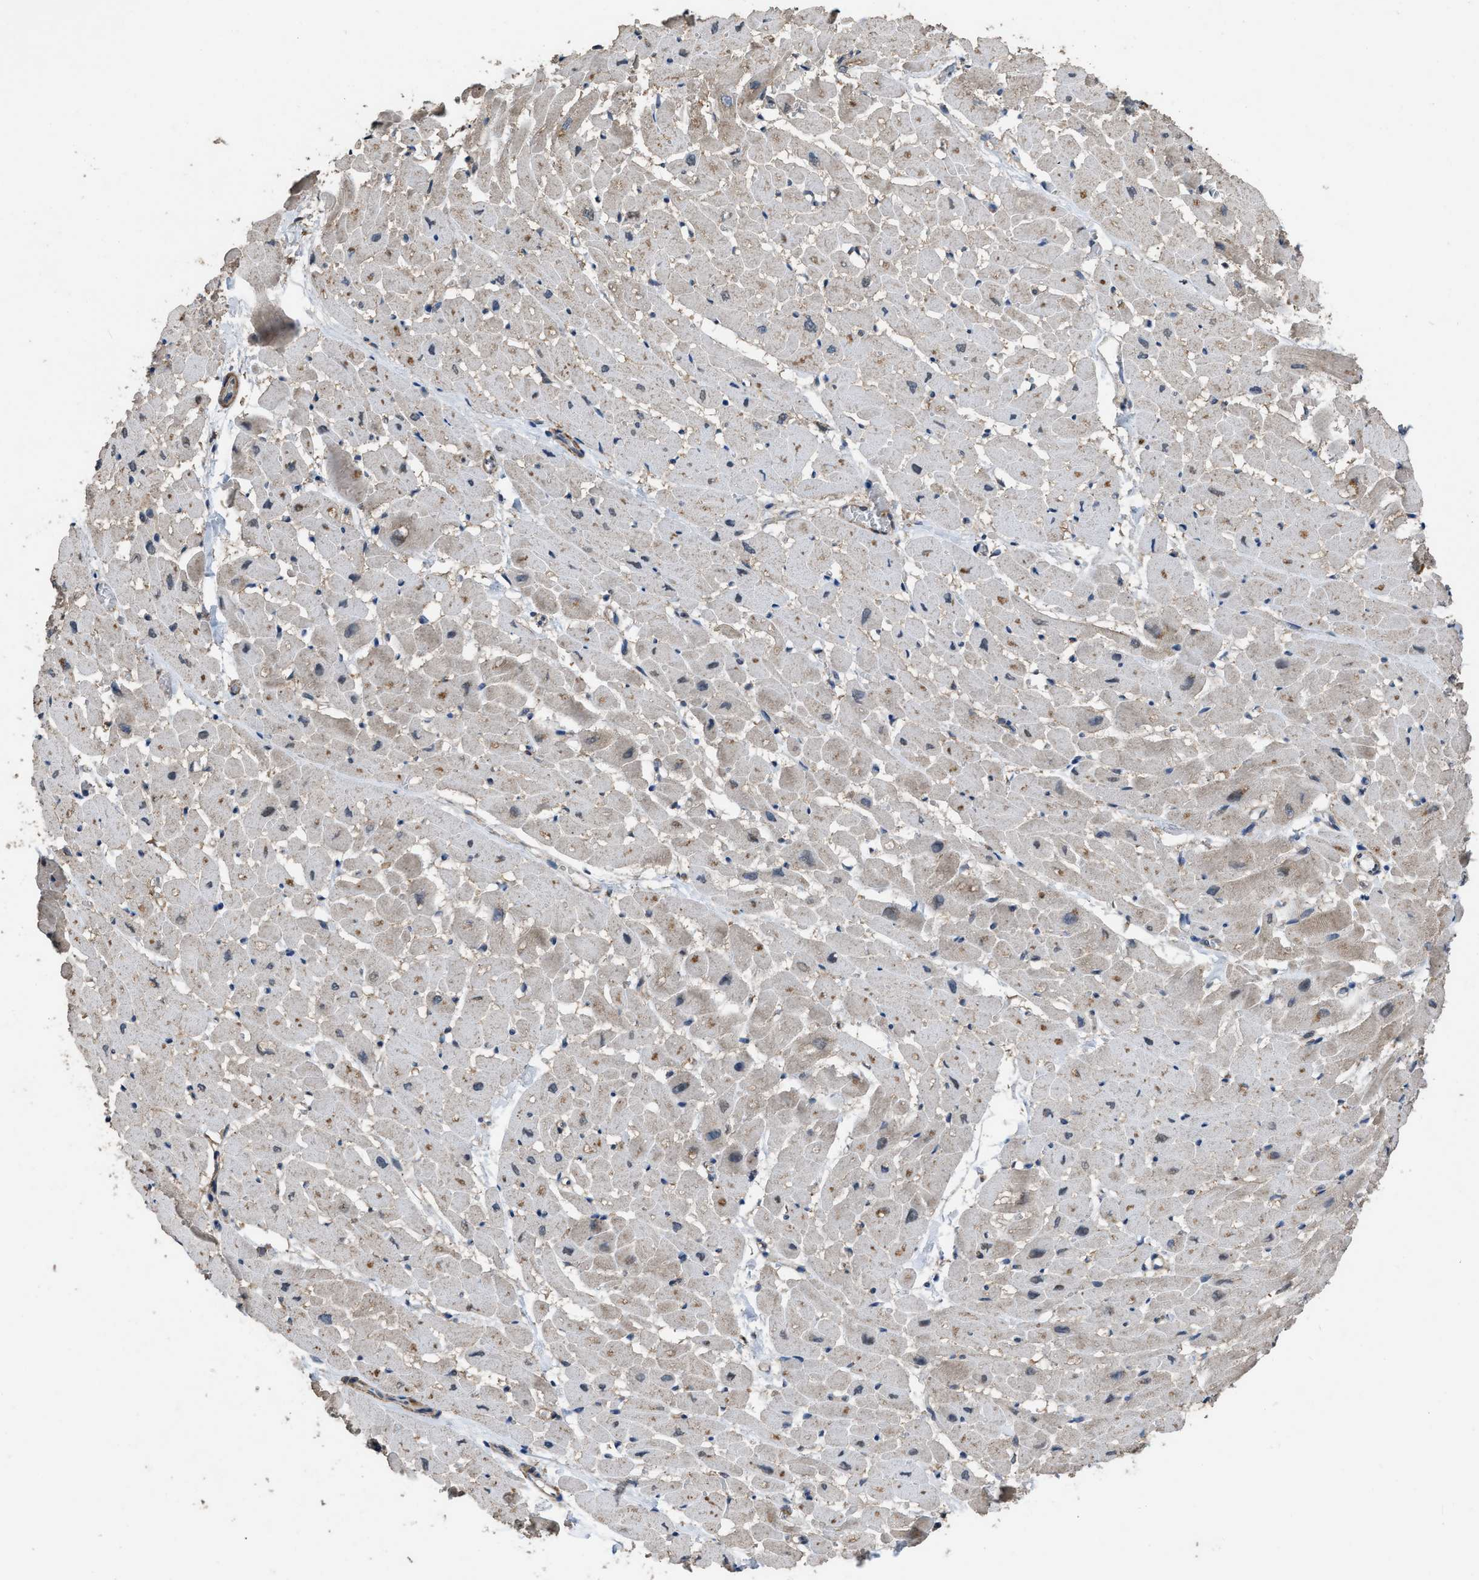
{"staining": {"intensity": "moderate", "quantity": "<25%", "location": "cytoplasmic/membranous"}, "tissue": "heart muscle", "cell_type": "Cardiomyocytes", "image_type": "normal", "snomed": [{"axis": "morphology", "description": "Normal tissue, NOS"}, {"axis": "topography", "description": "Heart"}], "caption": "Cardiomyocytes display low levels of moderate cytoplasmic/membranous positivity in approximately <25% of cells in normal human heart muscle.", "gene": "ARL6", "patient": {"sex": "male", "age": 45}}